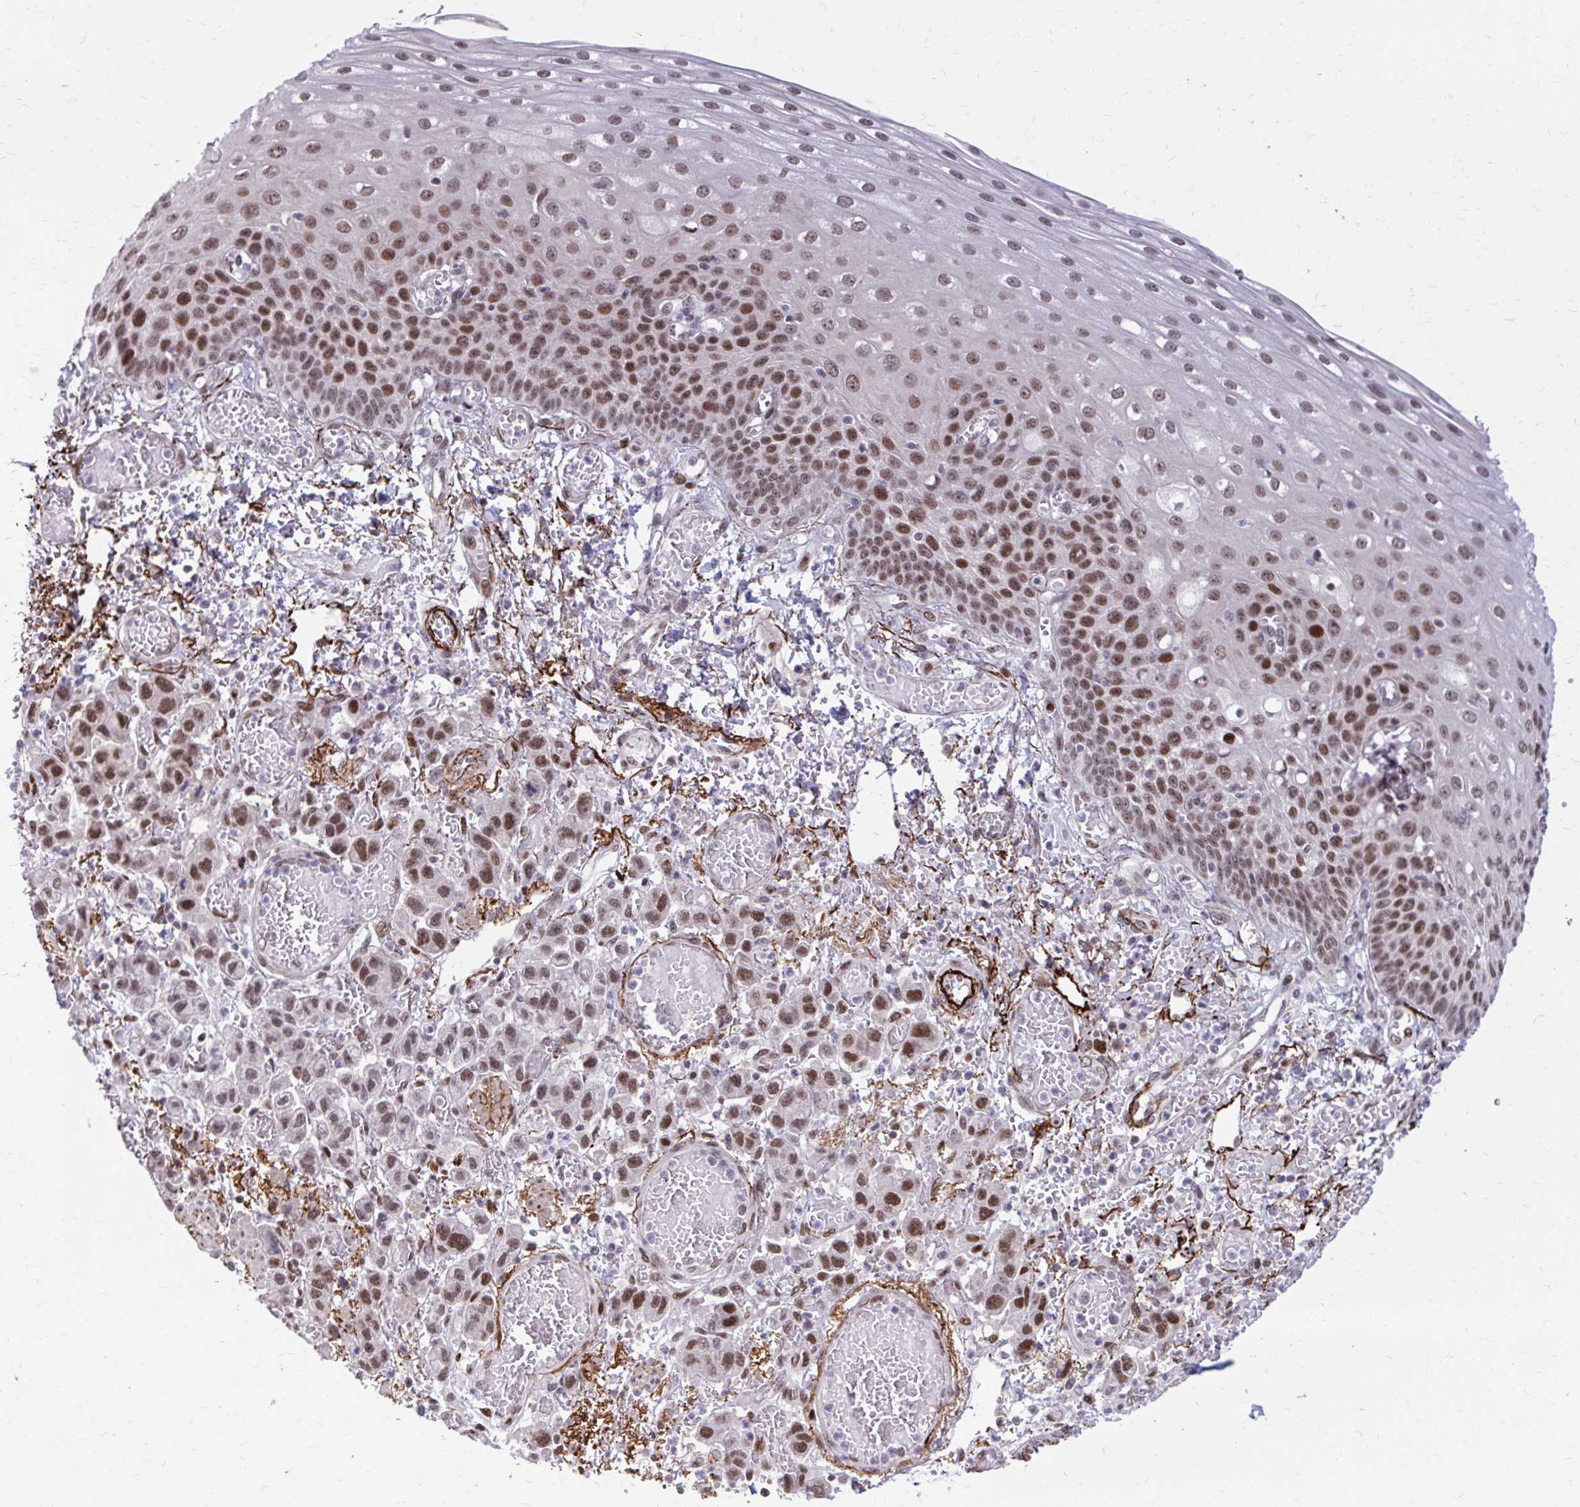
{"staining": {"intensity": "strong", "quantity": ">75%", "location": "nuclear"}, "tissue": "esophagus", "cell_type": "Squamous epithelial cells", "image_type": "normal", "snomed": [{"axis": "morphology", "description": "Normal tissue, NOS"}, {"axis": "morphology", "description": "Adenocarcinoma, NOS"}, {"axis": "topography", "description": "Esophagus"}], "caption": "Immunohistochemistry (IHC) of benign human esophagus exhibits high levels of strong nuclear expression in approximately >75% of squamous epithelial cells.", "gene": "PSME4", "patient": {"sex": "male", "age": 81}}